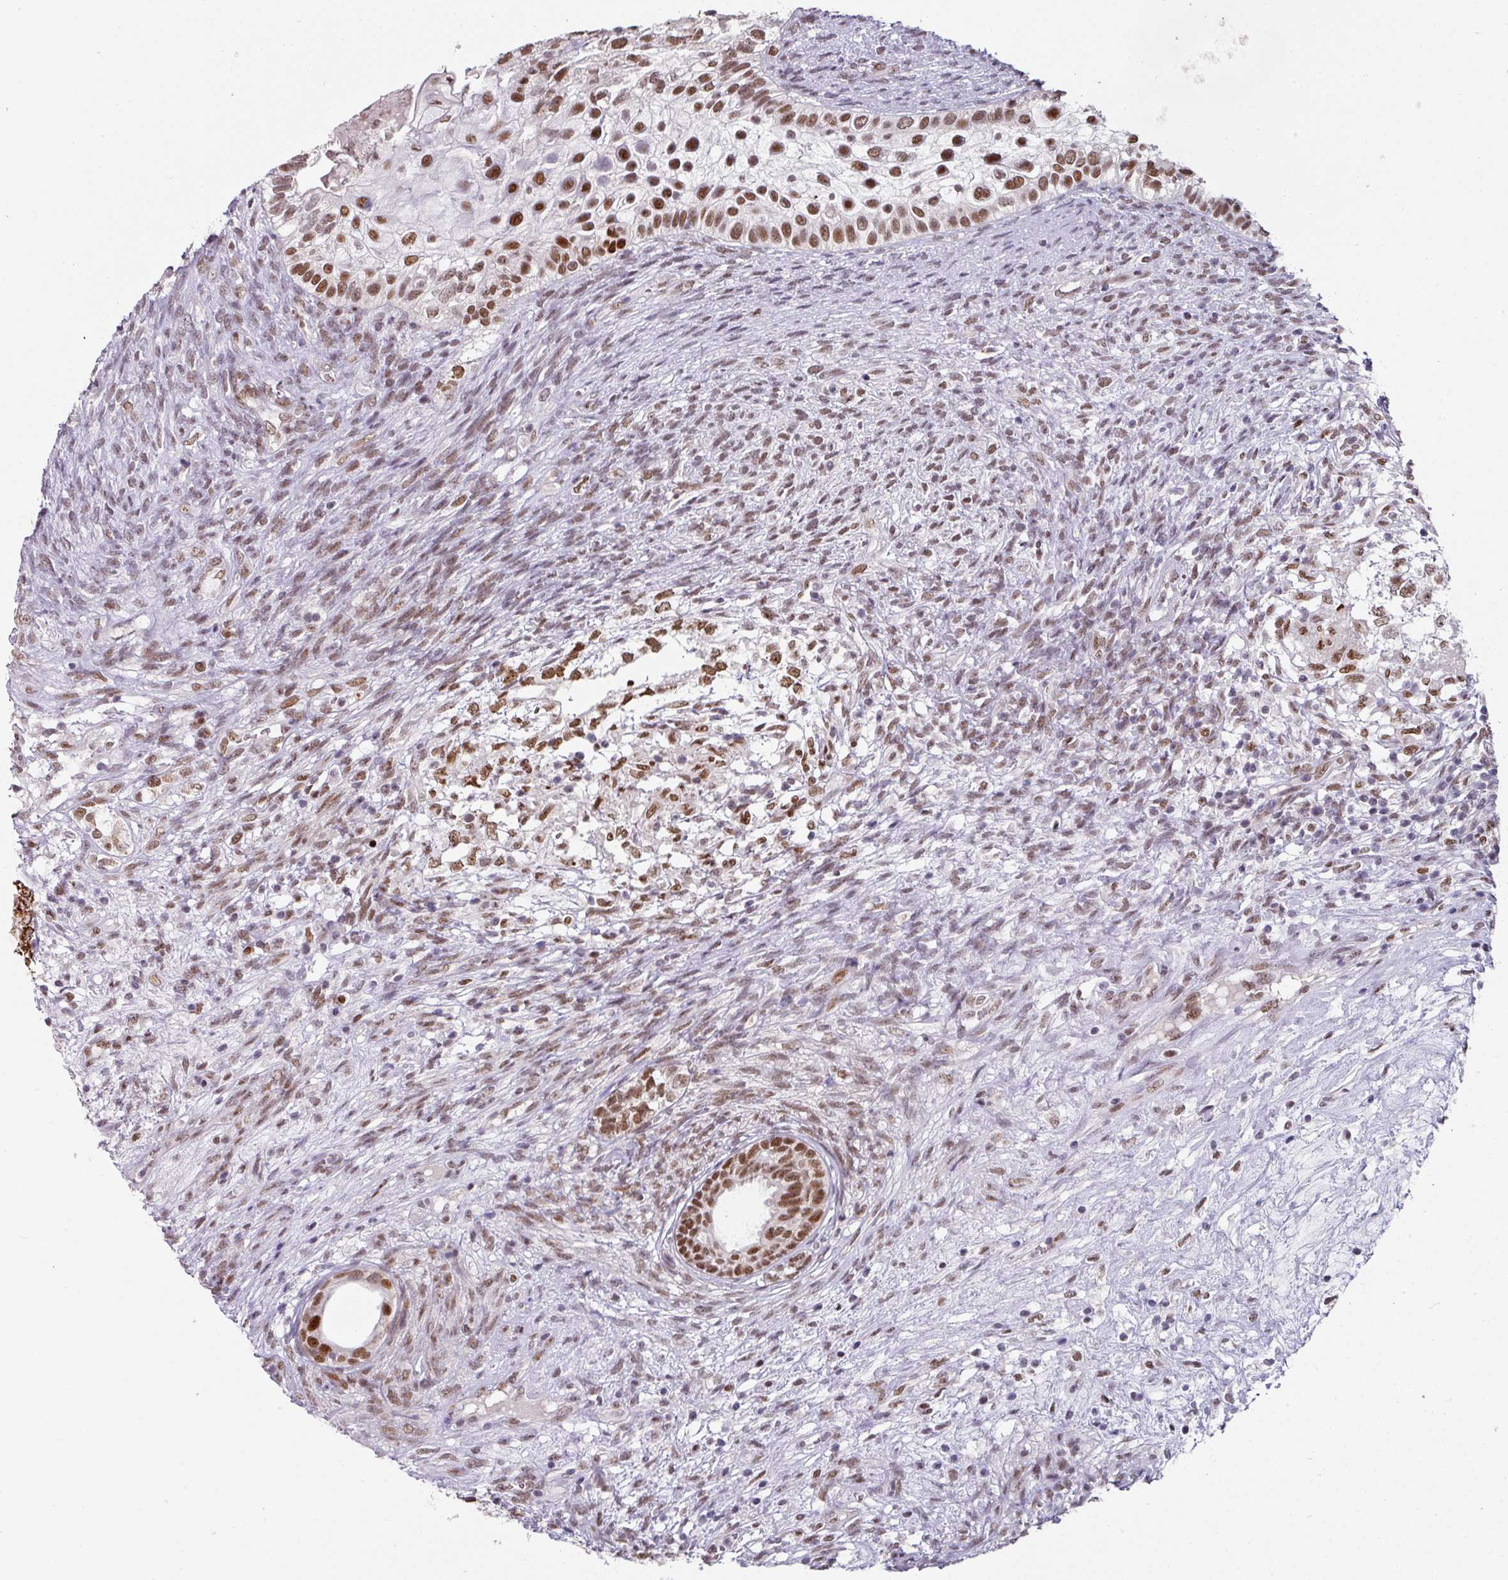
{"staining": {"intensity": "moderate", "quantity": ">75%", "location": "nuclear"}, "tissue": "testis cancer", "cell_type": "Tumor cells", "image_type": "cancer", "snomed": [{"axis": "morphology", "description": "Seminoma, NOS"}, {"axis": "morphology", "description": "Carcinoma, Embryonal, NOS"}, {"axis": "topography", "description": "Testis"}], "caption": "Moderate nuclear expression is identified in approximately >75% of tumor cells in testis seminoma.", "gene": "RAD50", "patient": {"sex": "male", "age": 41}}